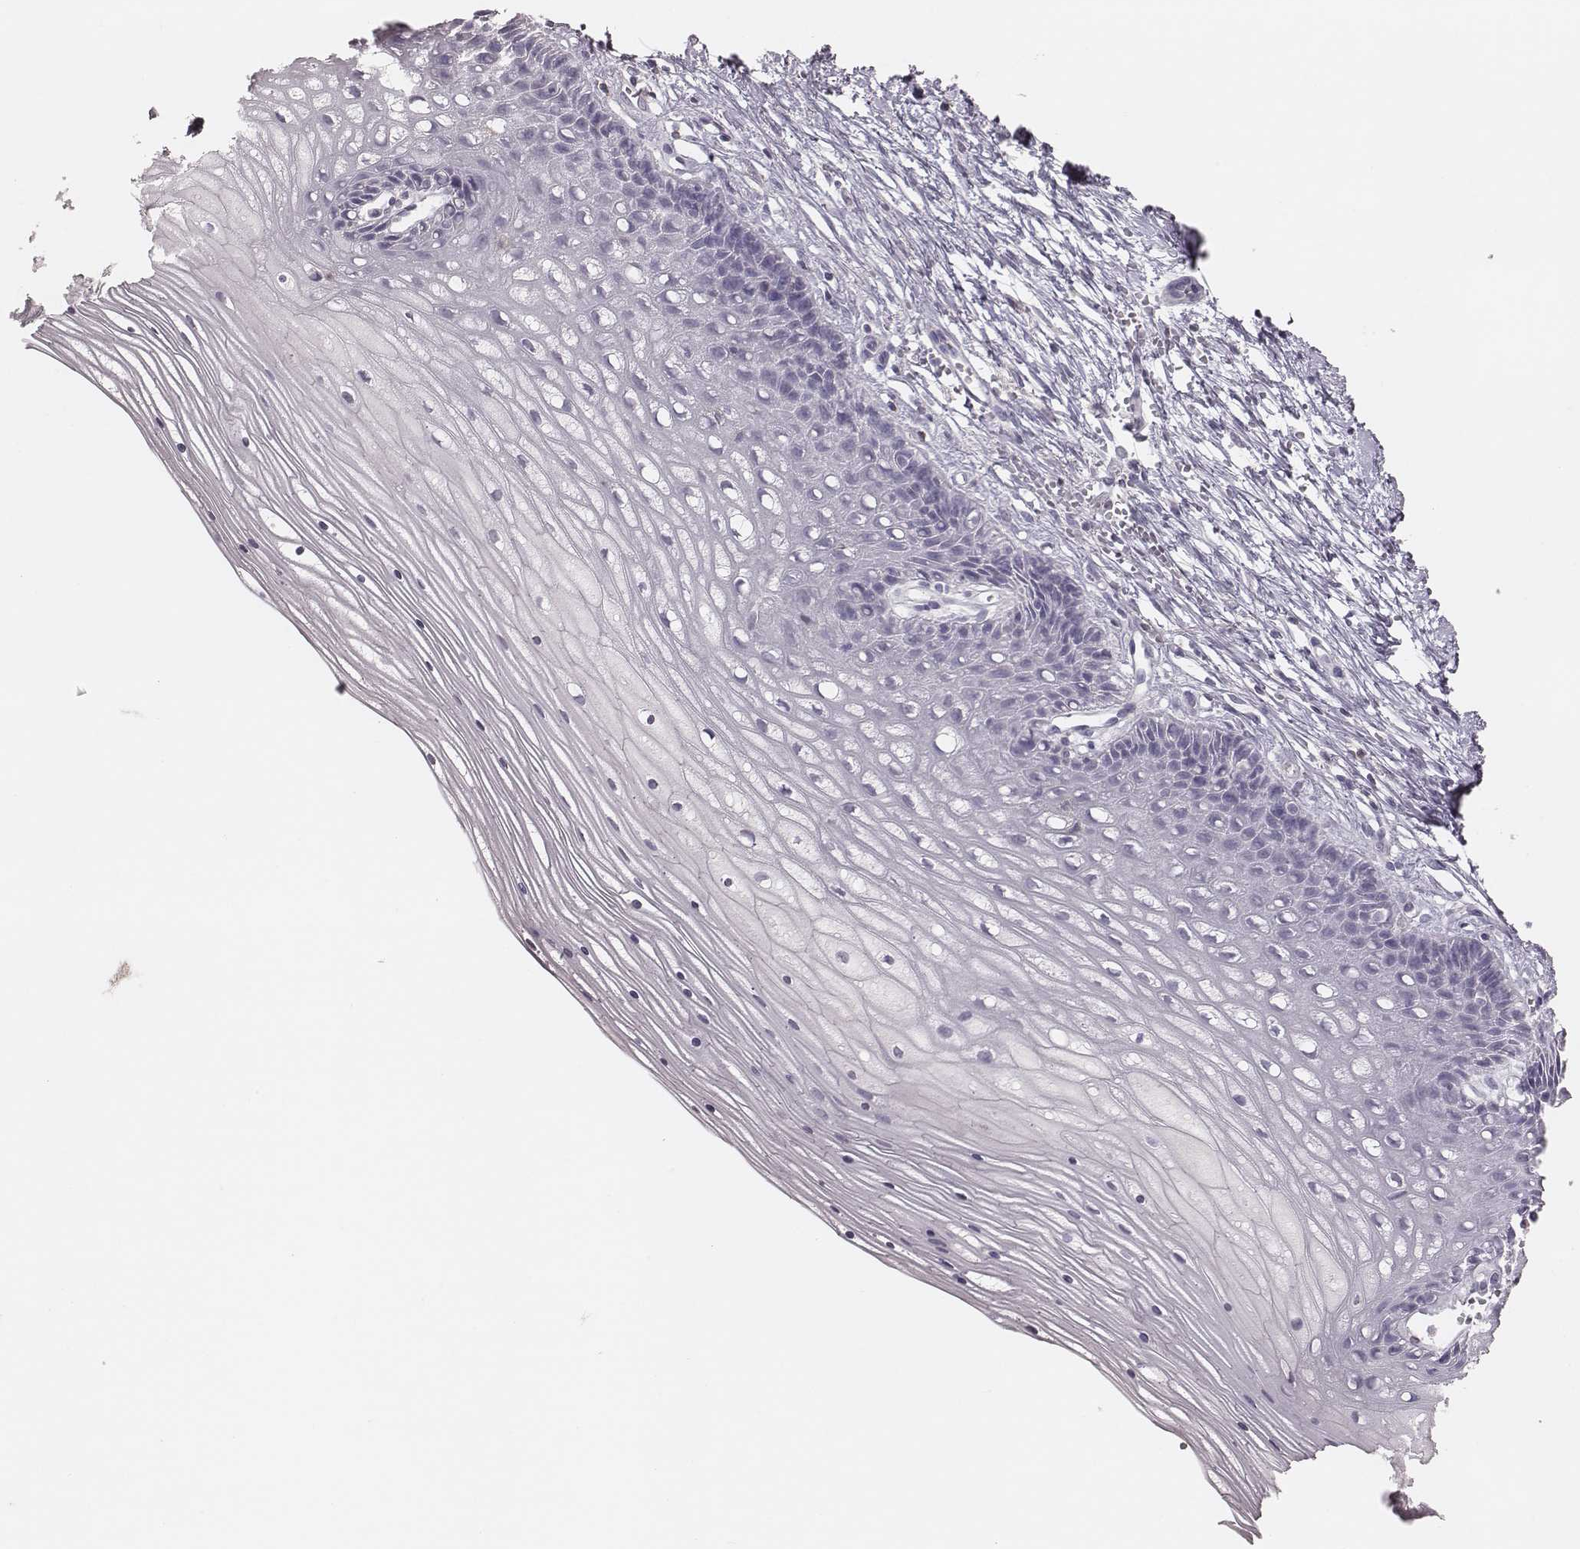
{"staining": {"intensity": "negative", "quantity": "none", "location": "none"}, "tissue": "cervix", "cell_type": "Glandular cells", "image_type": "normal", "snomed": [{"axis": "morphology", "description": "Normal tissue, NOS"}, {"axis": "topography", "description": "Cervix"}], "caption": "Glandular cells are negative for brown protein staining in unremarkable cervix. (IHC, brightfield microscopy, high magnification).", "gene": "PDCD1", "patient": {"sex": "female", "age": 35}}